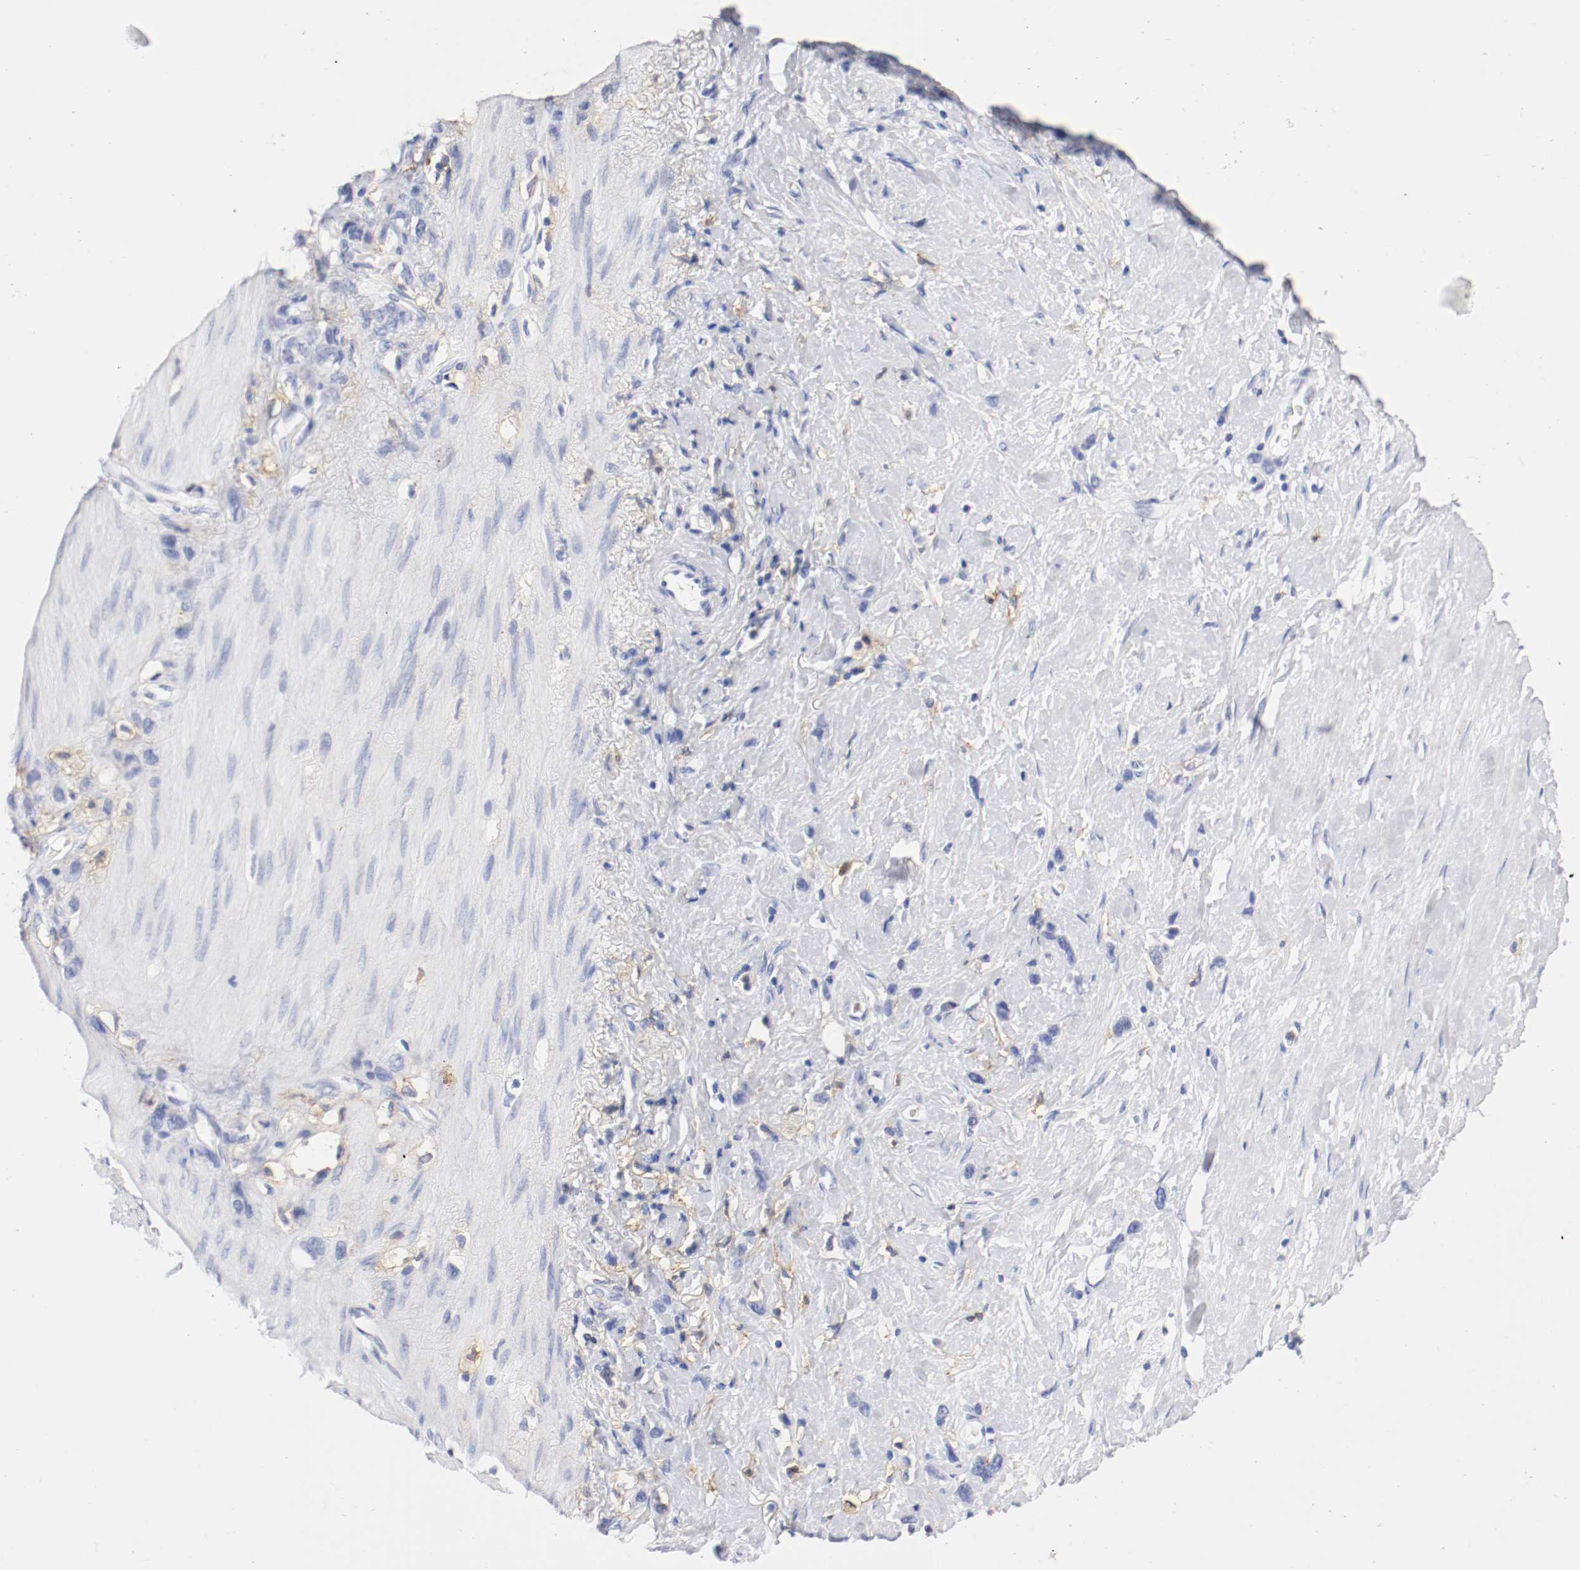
{"staining": {"intensity": "negative", "quantity": "none", "location": "none"}, "tissue": "stomach cancer", "cell_type": "Tumor cells", "image_type": "cancer", "snomed": [{"axis": "morphology", "description": "Normal tissue, NOS"}, {"axis": "morphology", "description": "Adenocarcinoma, NOS"}, {"axis": "morphology", "description": "Adenocarcinoma, High grade"}, {"axis": "topography", "description": "Stomach, upper"}, {"axis": "topography", "description": "Stomach"}], "caption": "Tumor cells are negative for brown protein staining in stomach cancer.", "gene": "ITGAX", "patient": {"sex": "female", "age": 65}}